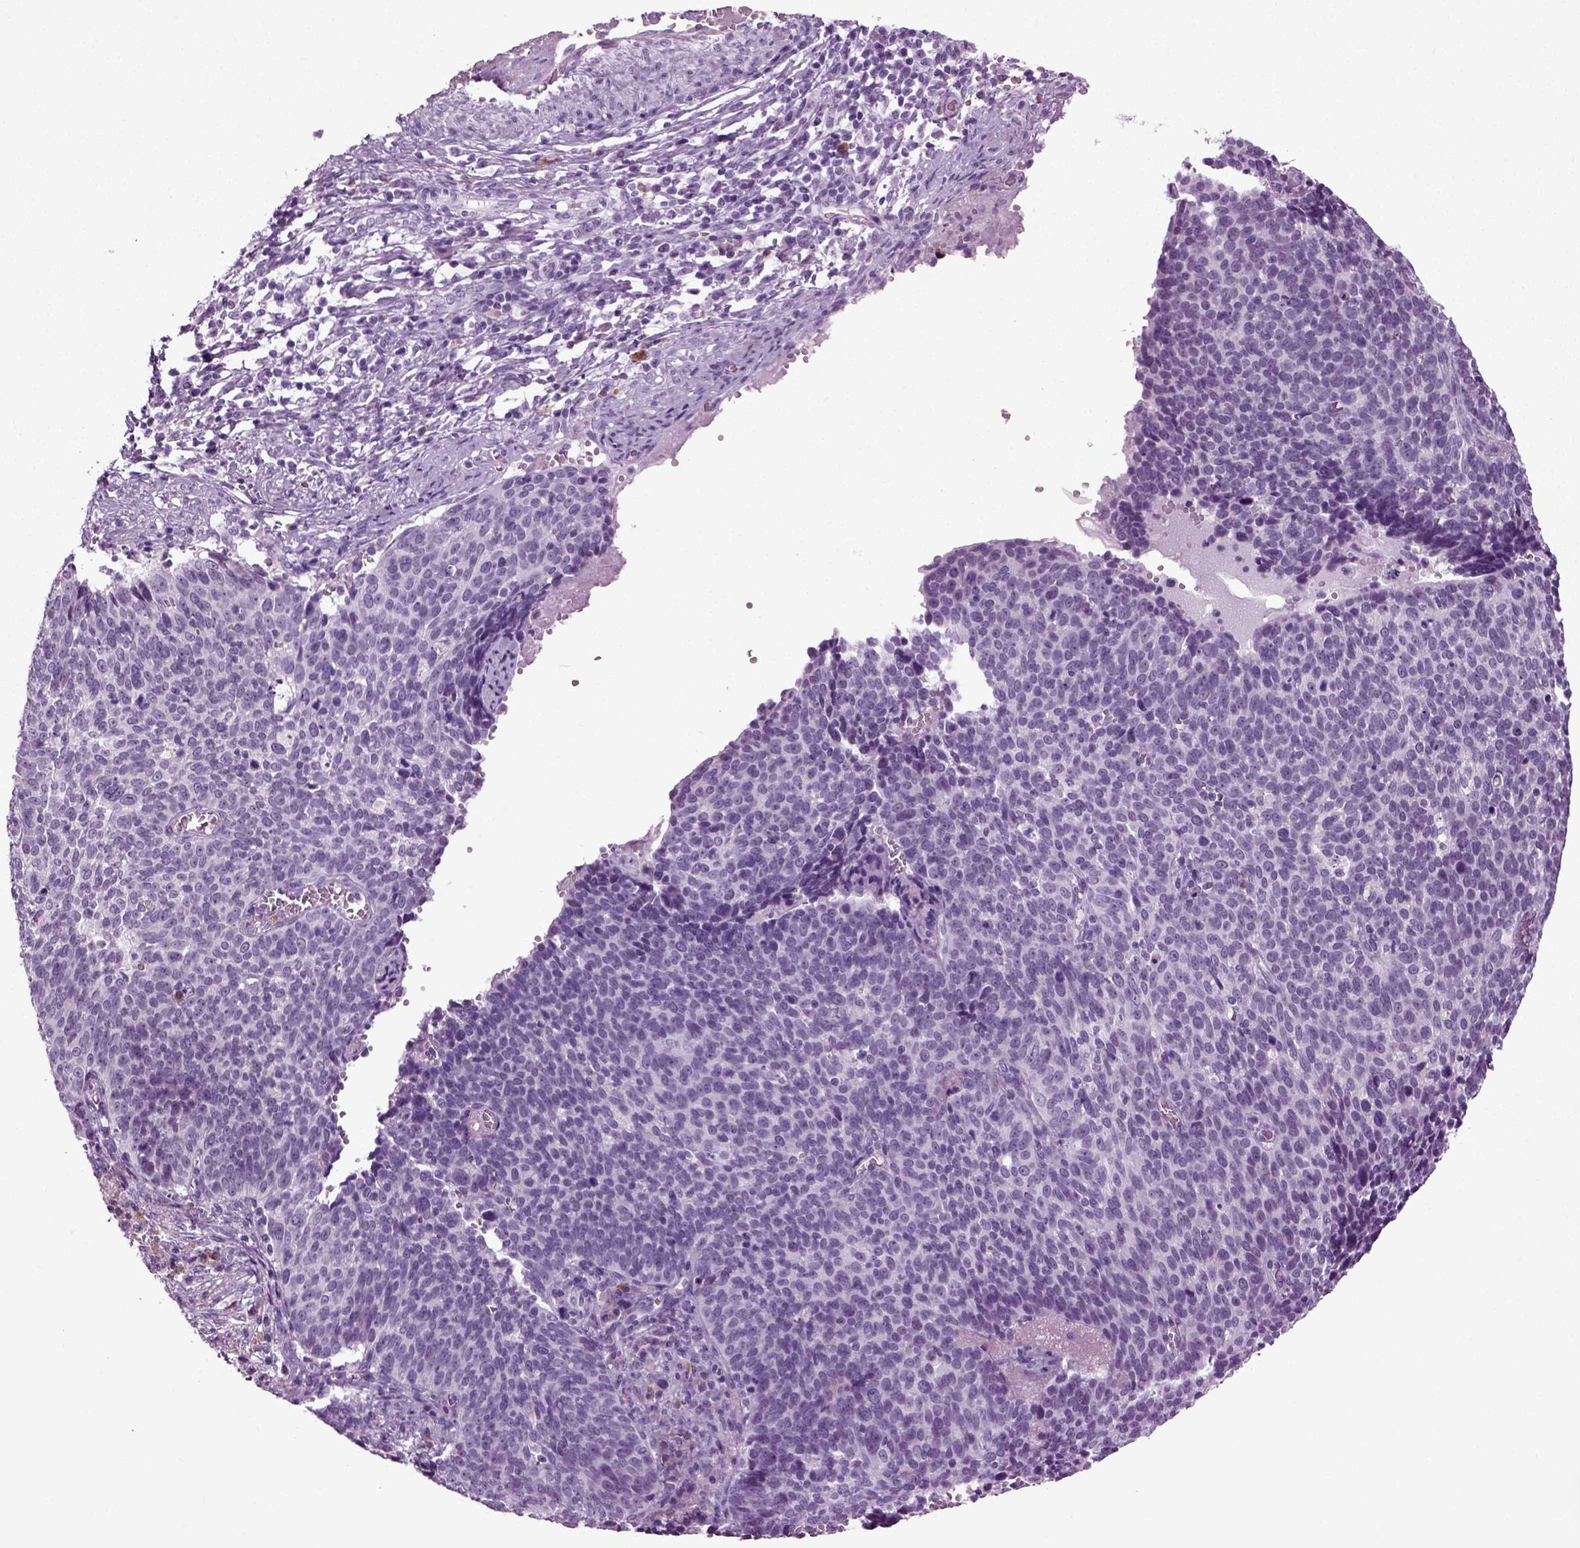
{"staining": {"intensity": "negative", "quantity": "none", "location": "none"}, "tissue": "cervical cancer", "cell_type": "Tumor cells", "image_type": "cancer", "snomed": [{"axis": "morphology", "description": "Normal tissue, NOS"}, {"axis": "morphology", "description": "Squamous cell carcinoma, NOS"}, {"axis": "topography", "description": "Cervix"}], "caption": "High magnification brightfield microscopy of cervical cancer stained with DAB (3,3'-diaminobenzidine) (brown) and counterstained with hematoxylin (blue): tumor cells show no significant positivity.", "gene": "PRLH", "patient": {"sex": "female", "age": 39}}